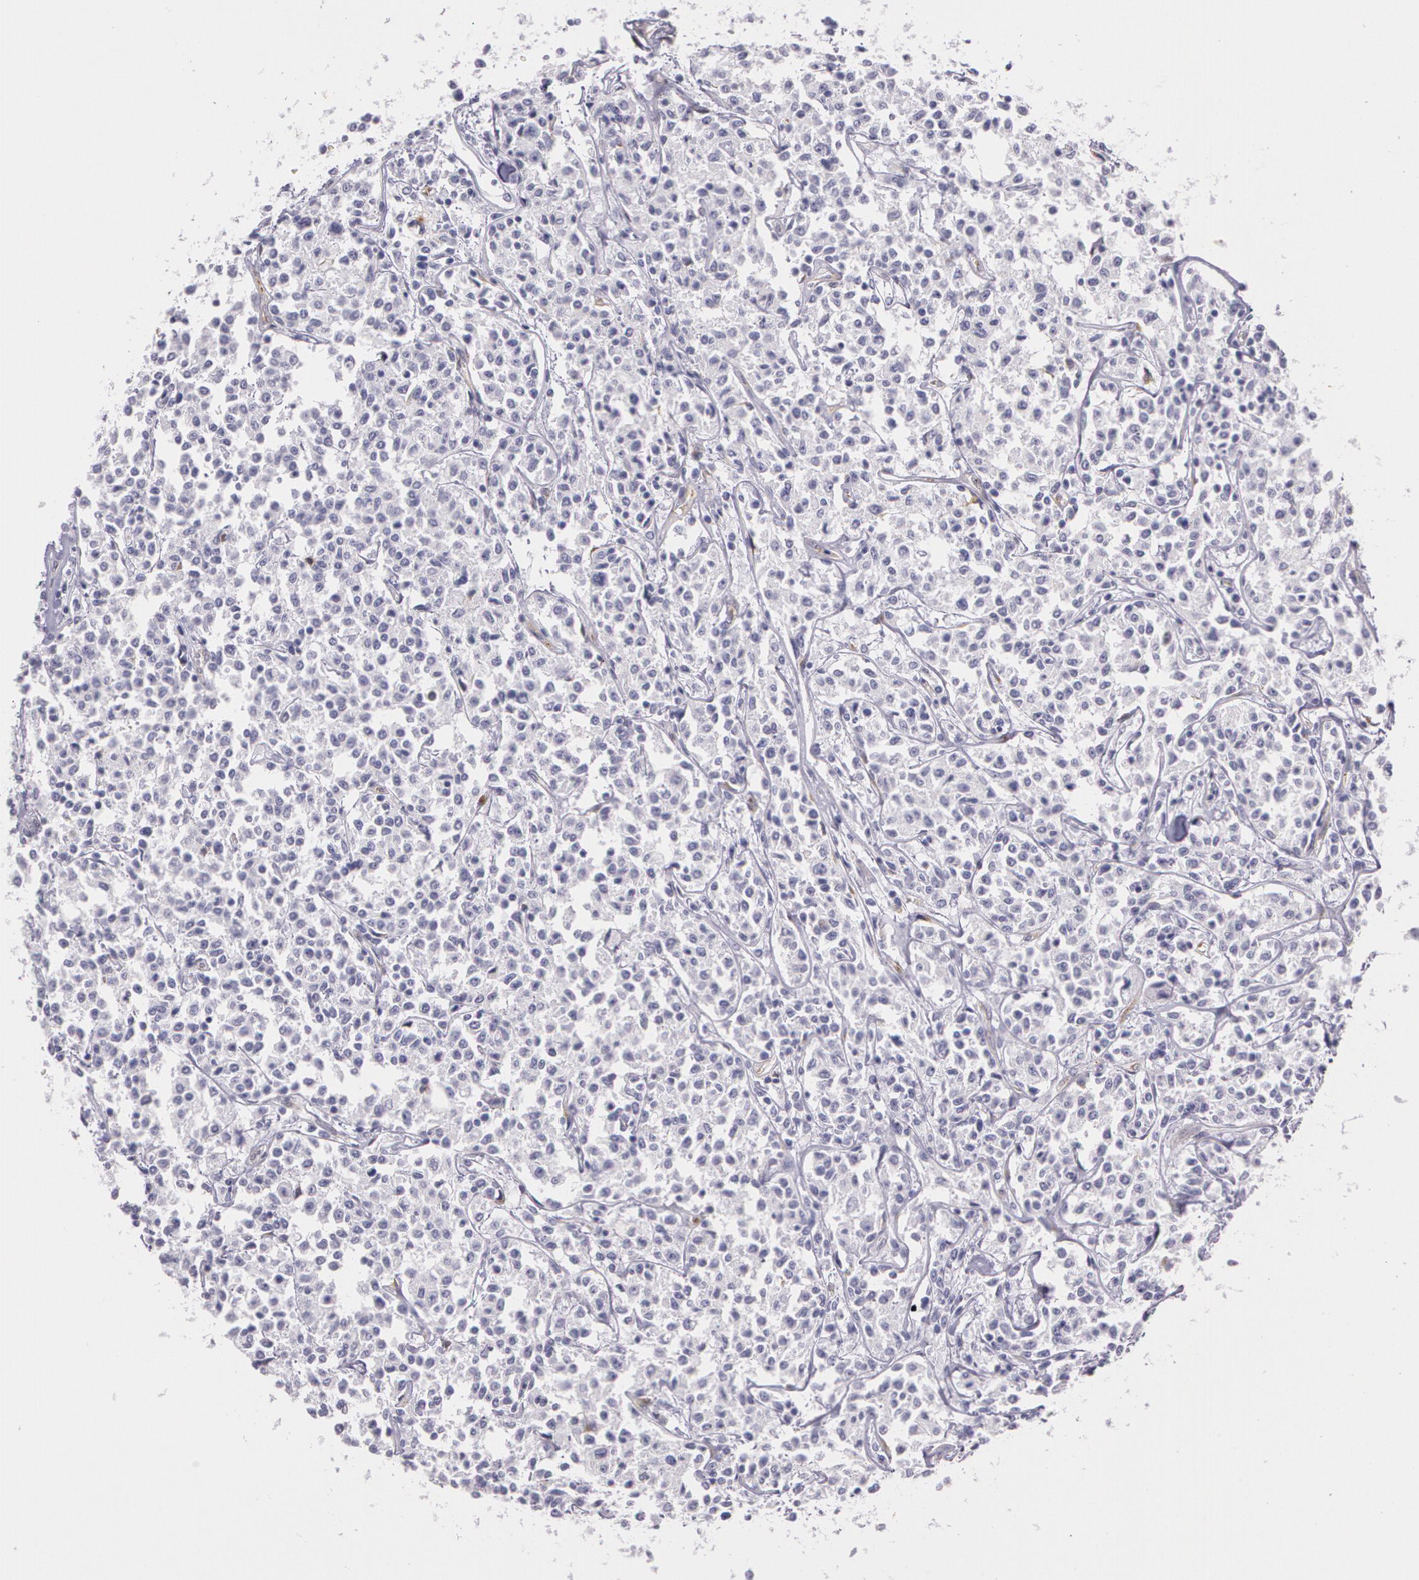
{"staining": {"intensity": "negative", "quantity": "none", "location": "none"}, "tissue": "lymphoma", "cell_type": "Tumor cells", "image_type": "cancer", "snomed": [{"axis": "morphology", "description": "Malignant lymphoma, non-Hodgkin's type, Low grade"}, {"axis": "topography", "description": "Small intestine"}], "caption": "Photomicrograph shows no significant protein staining in tumor cells of lymphoma.", "gene": "APP", "patient": {"sex": "female", "age": 59}}